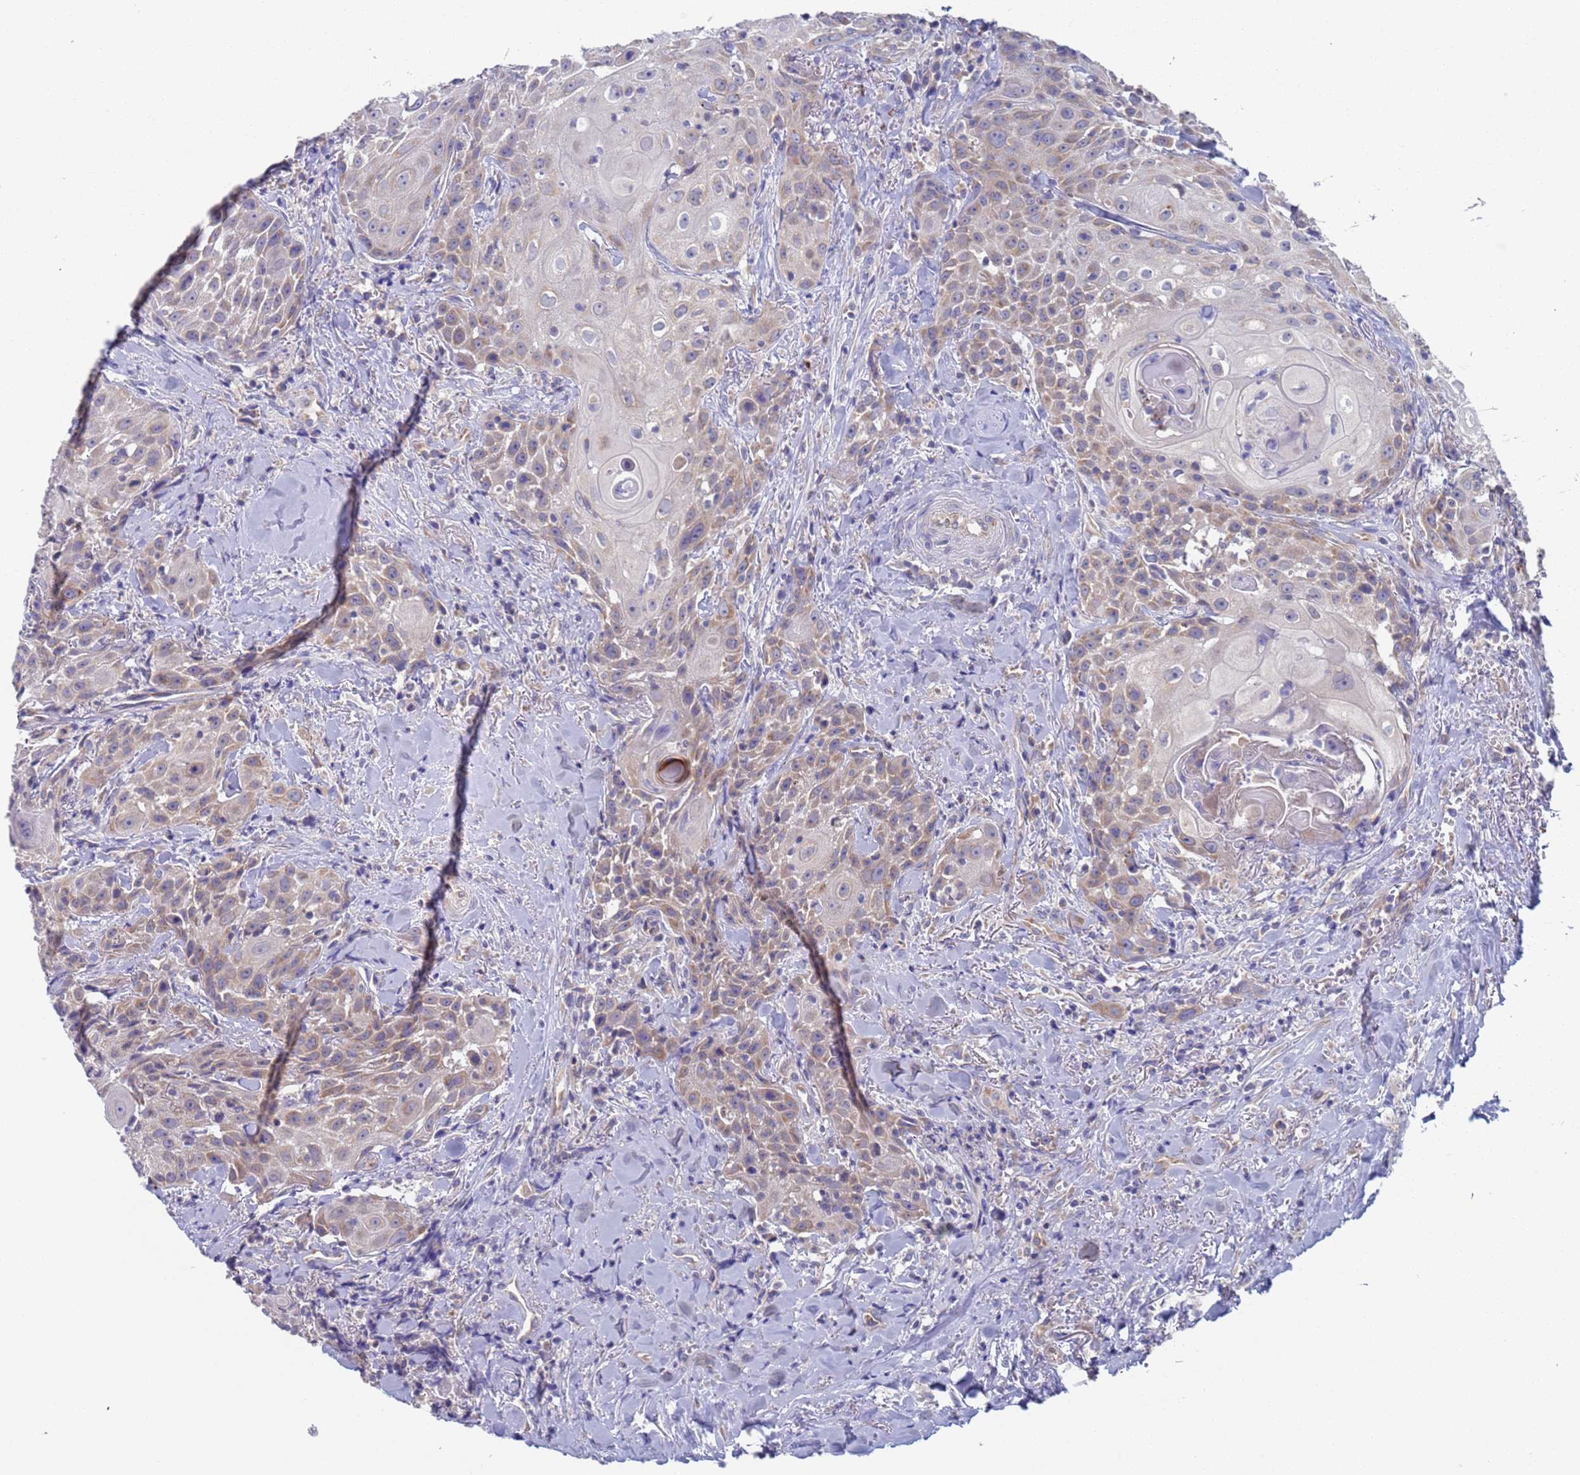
{"staining": {"intensity": "weak", "quantity": "25%-75%", "location": "cytoplasmic/membranous"}, "tissue": "head and neck cancer", "cell_type": "Tumor cells", "image_type": "cancer", "snomed": [{"axis": "morphology", "description": "Squamous cell carcinoma, NOS"}, {"axis": "topography", "description": "Oral tissue"}, {"axis": "topography", "description": "Head-Neck"}], "caption": "The image demonstrates immunohistochemical staining of head and neck squamous cell carcinoma. There is weak cytoplasmic/membranous expression is identified in about 25%-75% of tumor cells.", "gene": "PET117", "patient": {"sex": "female", "age": 82}}